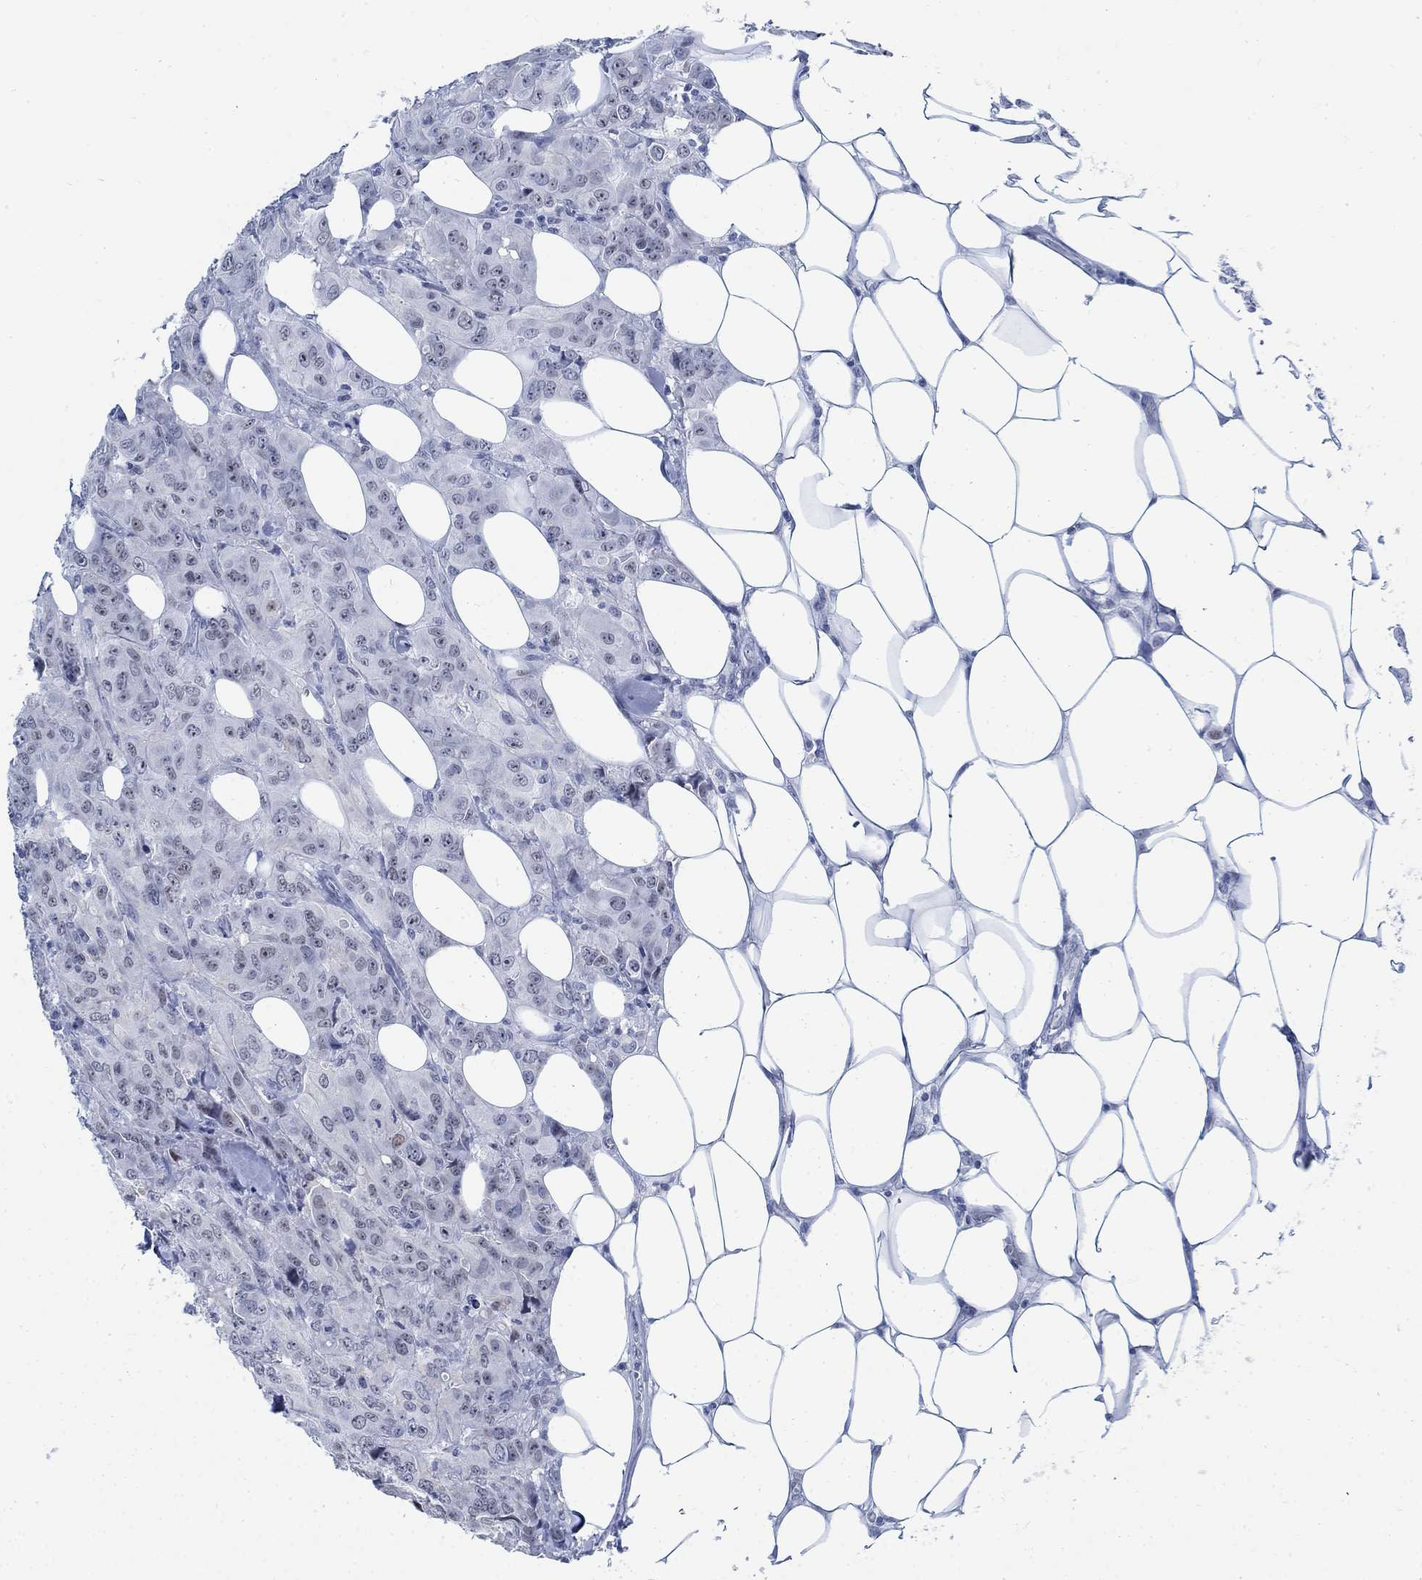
{"staining": {"intensity": "weak", "quantity": "<25%", "location": "nuclear"}, "tissue": "breast cancer", "cell_type": "Tumor cells", "image_type": "cancer", "snomed": [{"axis": "morphology", "description": "Duct carcinoma"}, {"axis": "topography", "description": "Breast"}], "caption": "An immunohistochemistry (IHC) photomicrograph of breast intraductal carcinoma is shown. There is no staining in tumor cells of breast intraductal carcinoma.", "gene": "DLK1", "patient": {"sex": "female", "age": 43}}